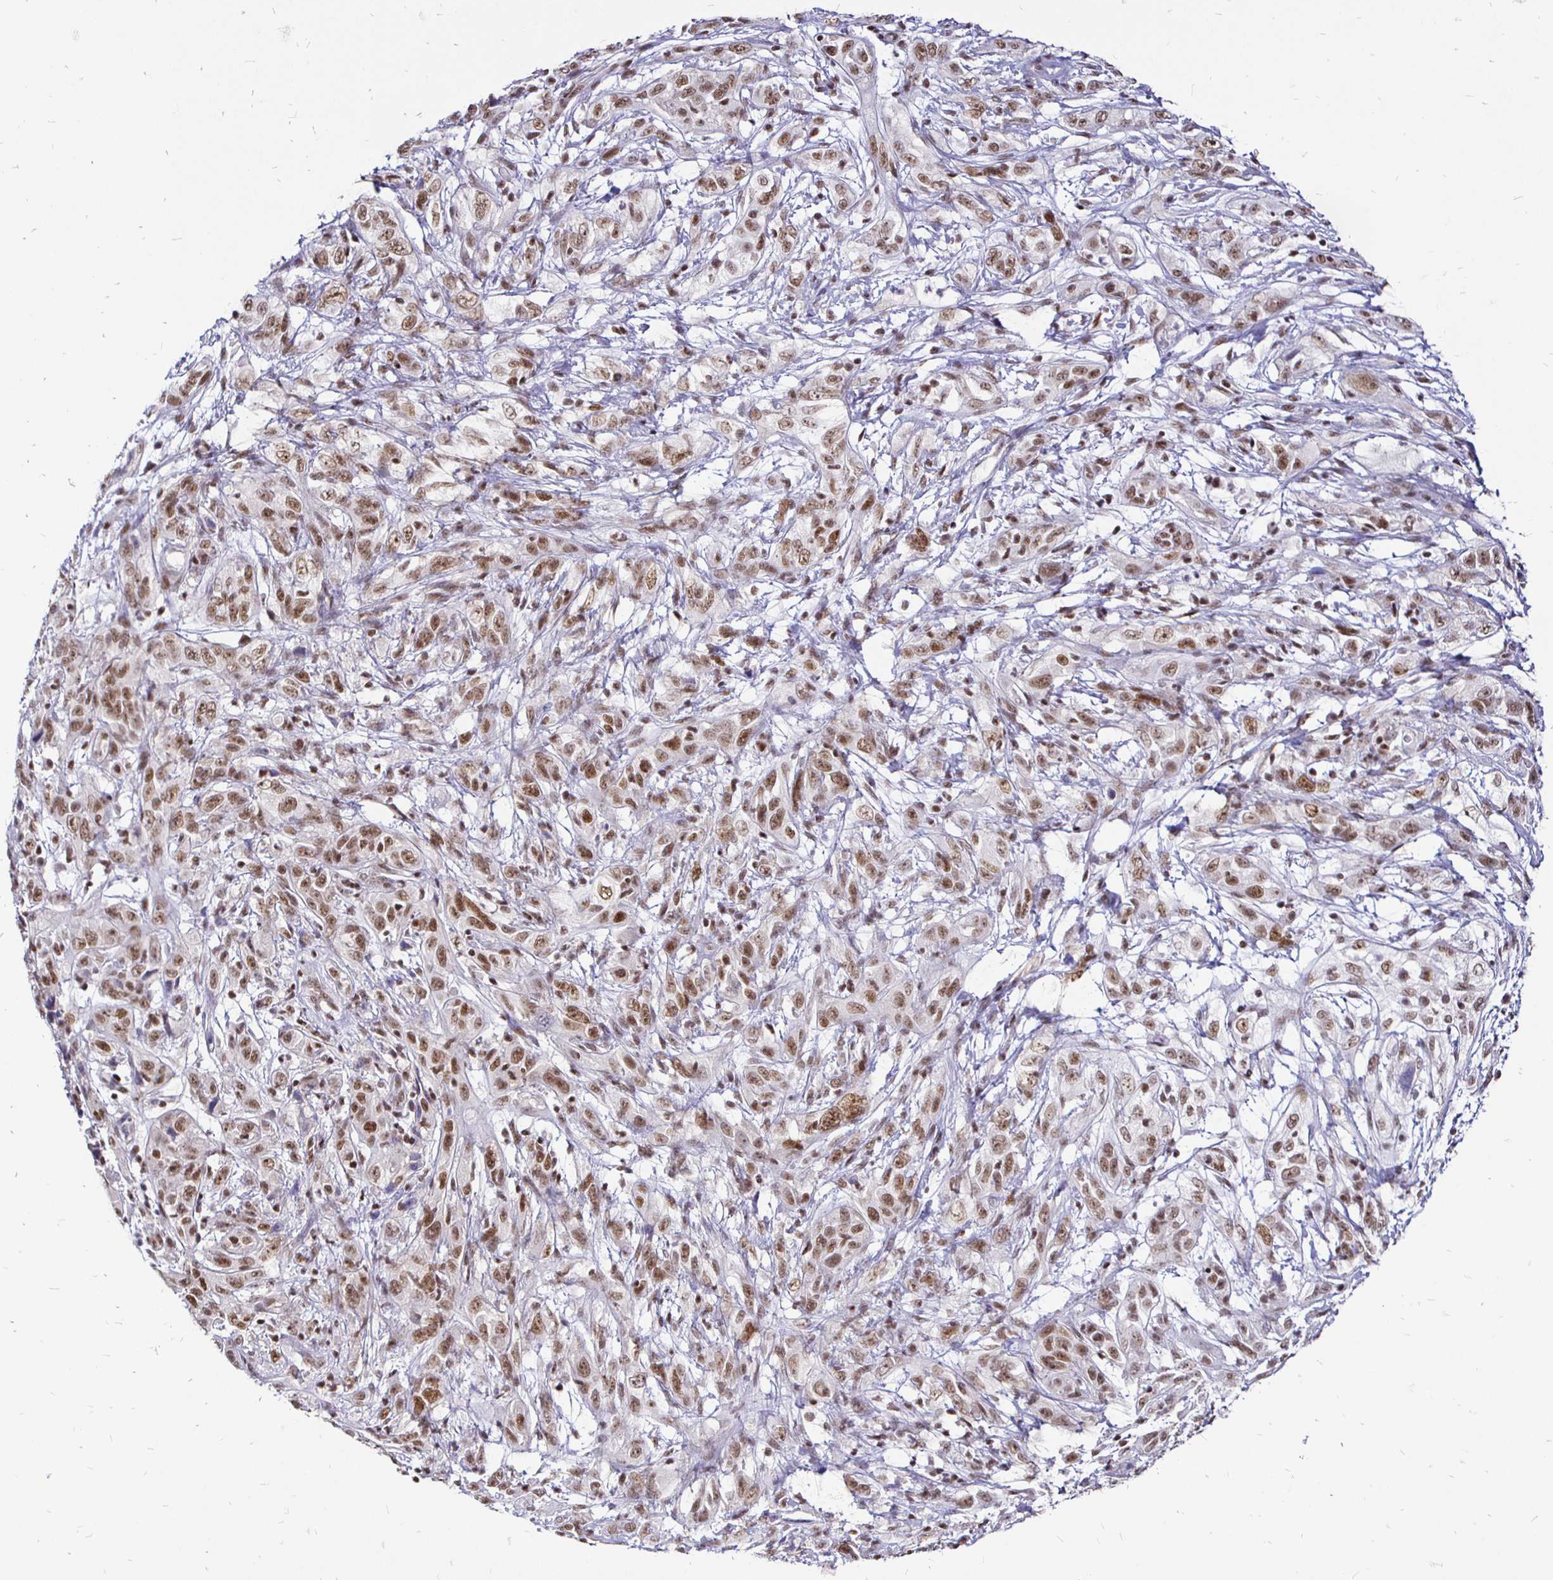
{"staining": {"intensity": "moderate", "quantity": ">75%", "location": "nuclear"}, "tissue": "cervical cancer", "cell_type": "Tumor cells", "image_type": "cancer", "snomed": [{"axis": "morphology", "description": "Adenocarcinoma, NOS"}, {"axis": "topography", "description": "Cervix"}], "caption": "Immunohistochemistry (IHC) of cervical adenocarcinoma displays medium levels of moderate nuclear positivity in about >75% of tumor cells.", "gene": "SIN3A", "patient": {"sex": "female", "age": 40}}